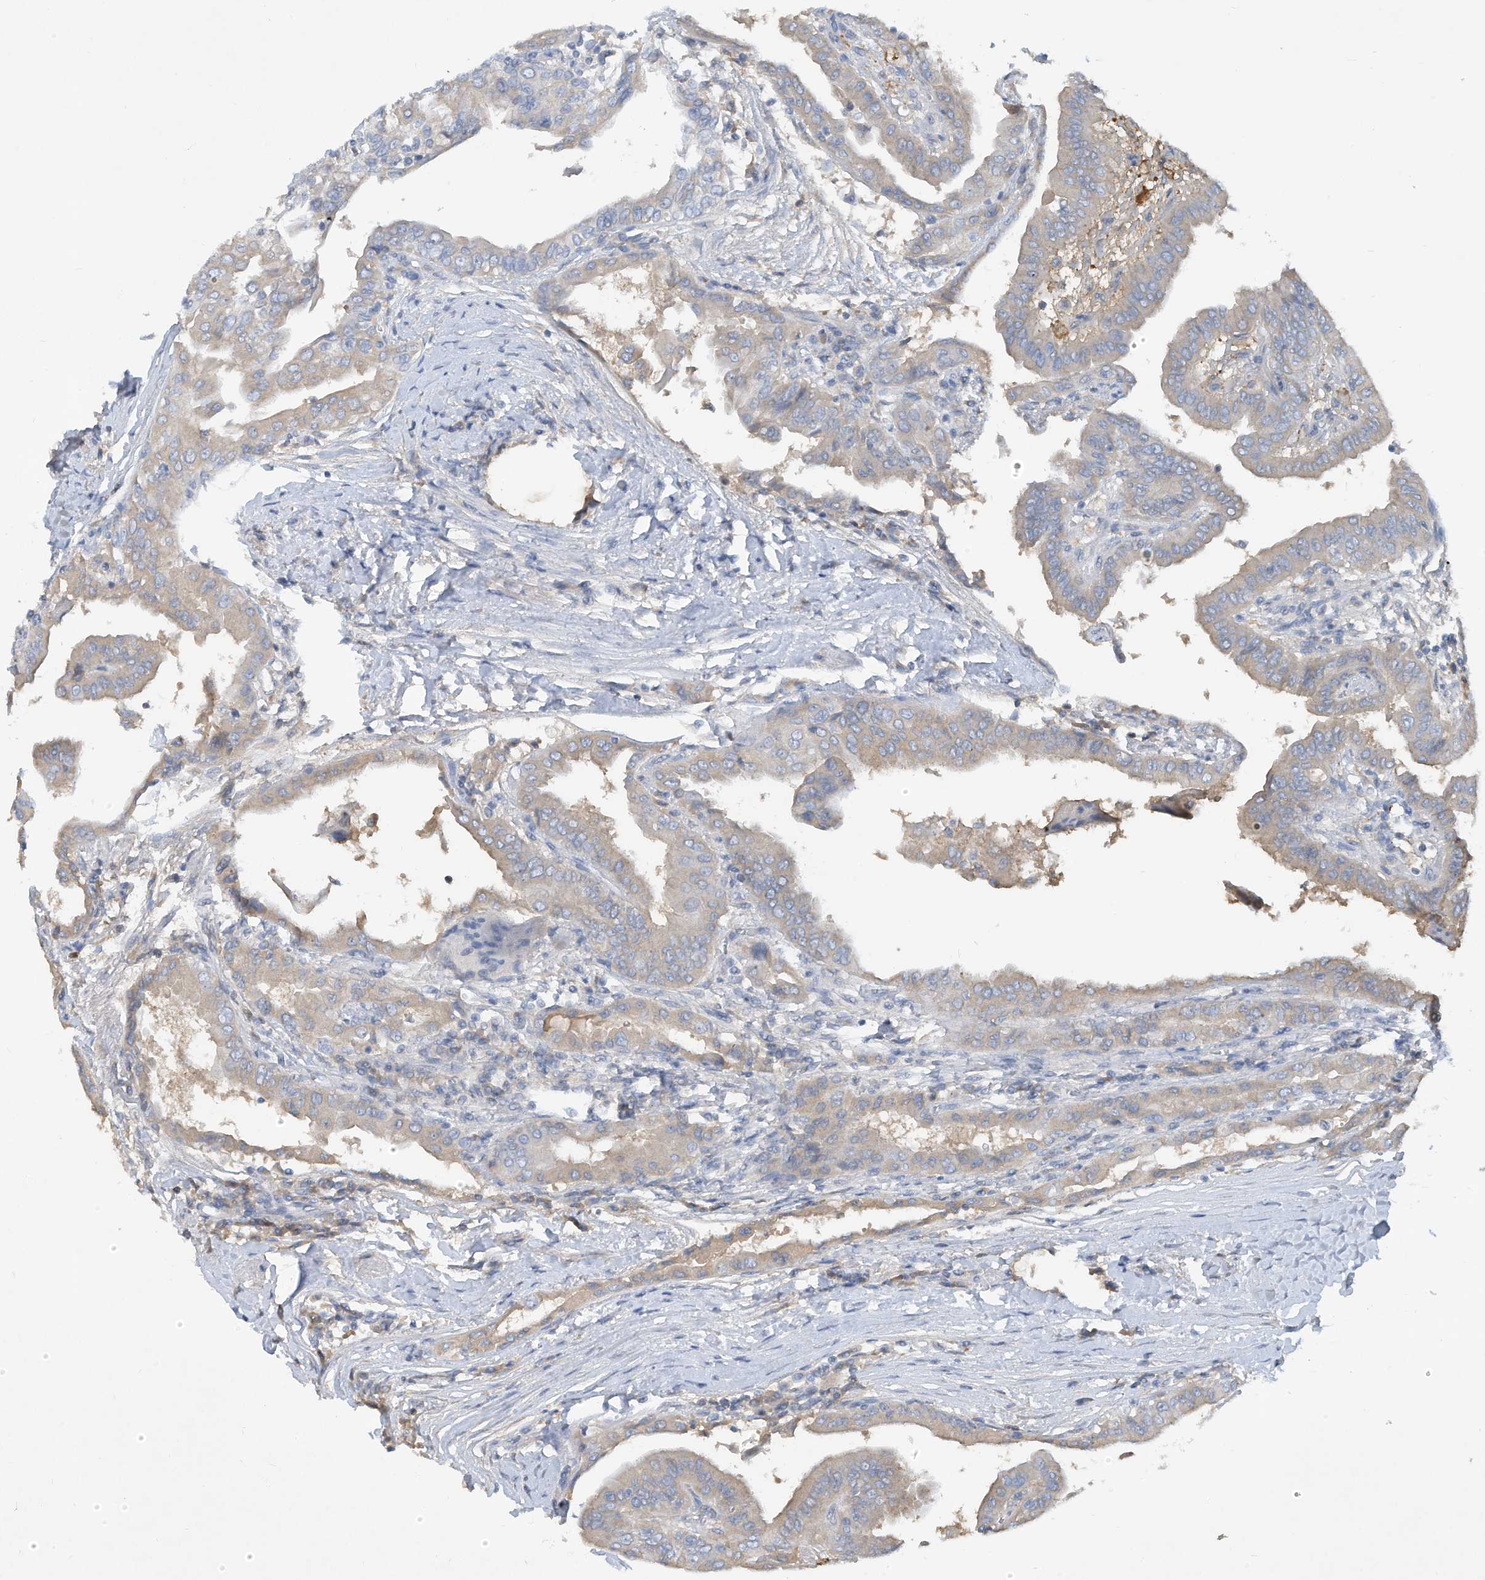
{"staining": {"intensity": "negative", "quantity": "none", "location": "none"}, "tissue": "thyroid cancer", "cell_type": "Tumor cells", "image_type": "cancer", "snomed": [{"axis": "morphology", "description": "Papillary adenocarcinoma, NOS"}, {"axis": "topography", "description": "Thyroid gland"}], "caption": "A histopathology image of thyroid cancer (papillary adenocarcinoma) stained for a protein demonstrates no brown staining in tumor cells.", "gene": "HAS3", "patient": {"sex": "male", "age": 33}}